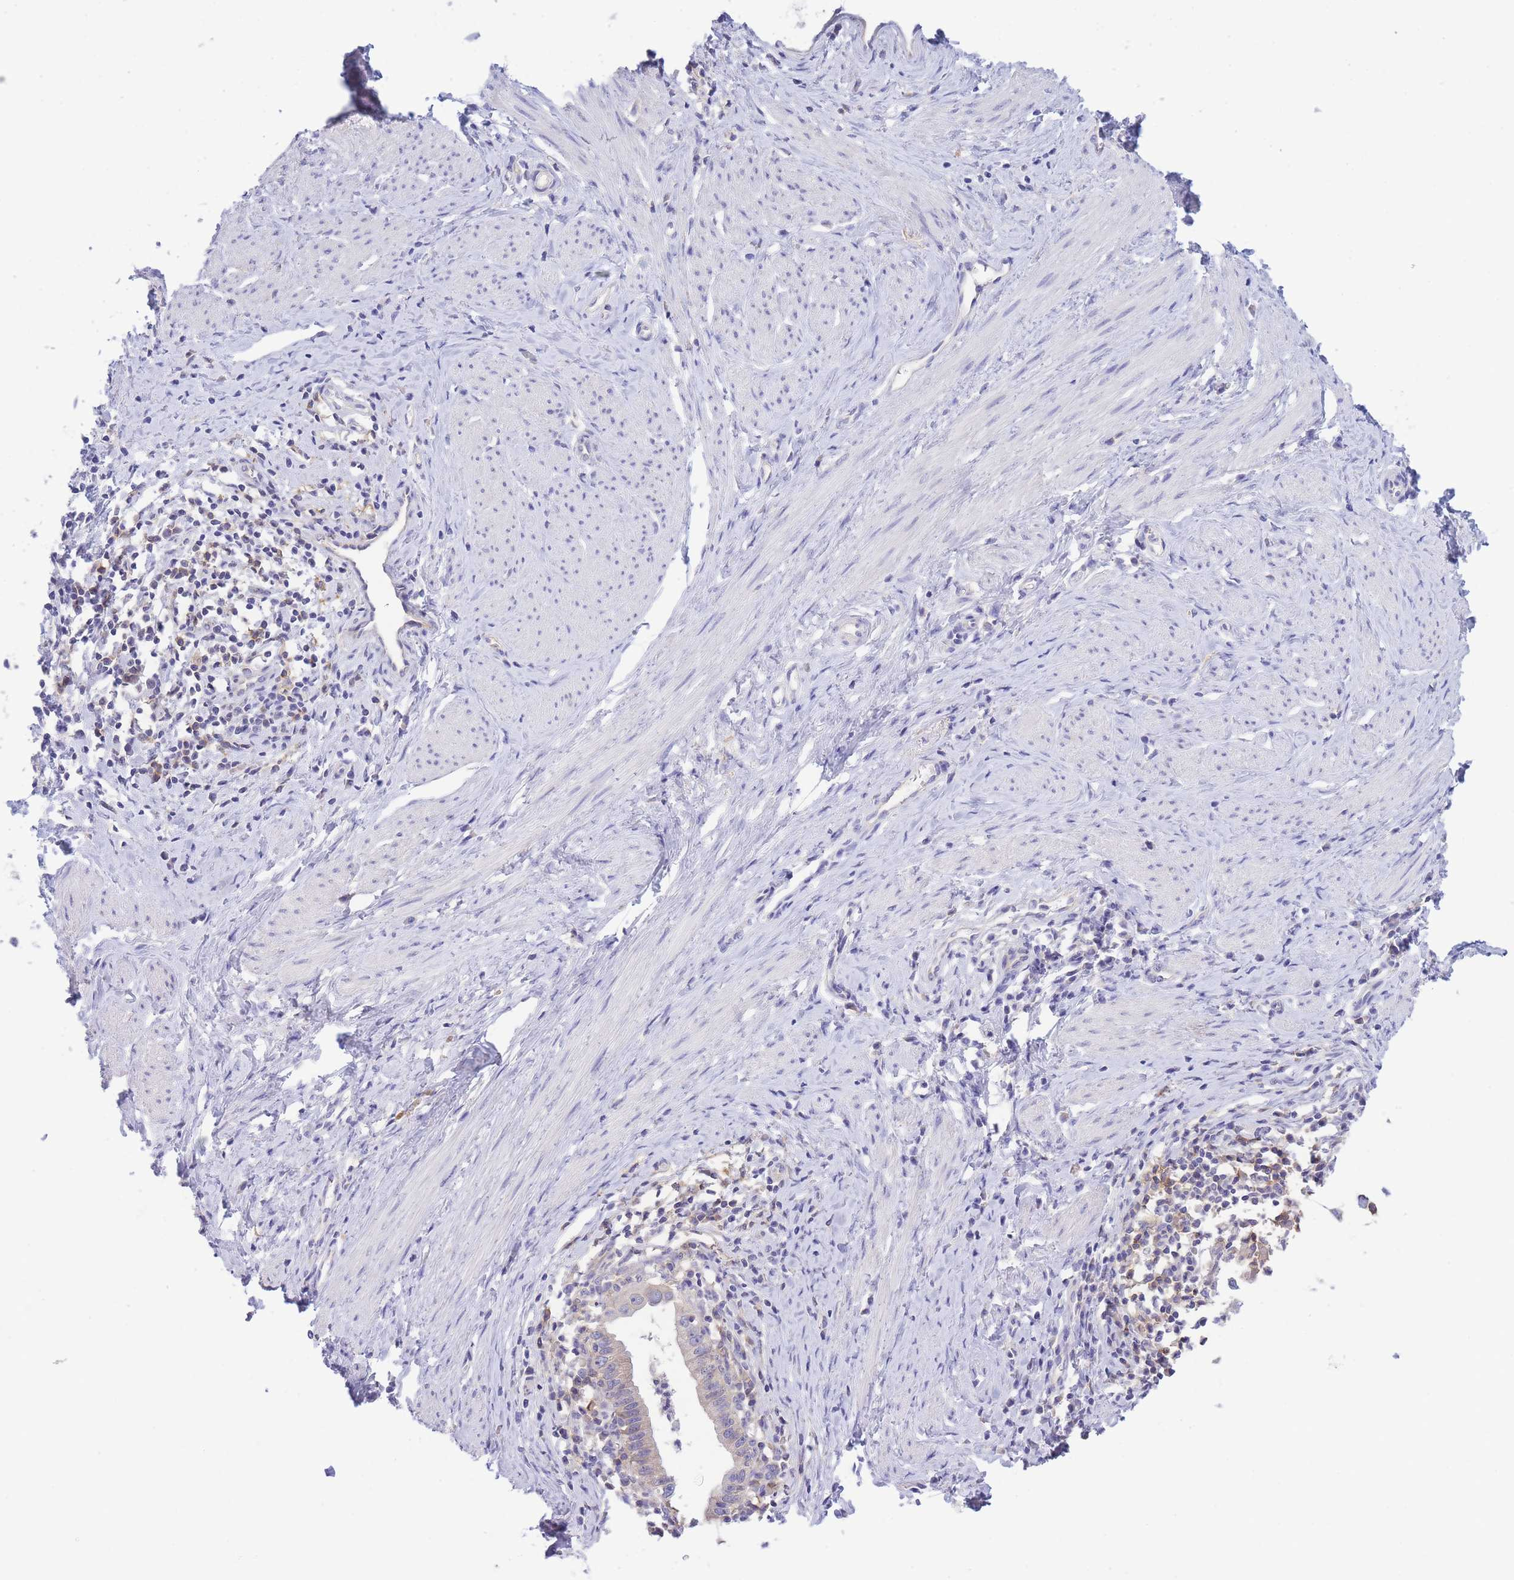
{"staining": {"intensity": "weak", "quantity": "25%-75%", "location": "cytoplasmic/membranous"}, "tissue": "cervical cancer", "cell_type": "Tumor cells", "image_type": "cancer", "snomed": [{"axis": "morphology", "description": "Adenocarcinoma, NOS"}, {"axis": "topography", "description": "Cervix"}], "caption": "Immunohistochemical staining of human cervical cancer (adenocarcinoma) exhibits low levels of weak cytoplasmic/membranous protein positivity in approximately 25%-75% of tumor cells.", "gene": "PCDHB3", "patient": {"sex": "female", "age": 36}}